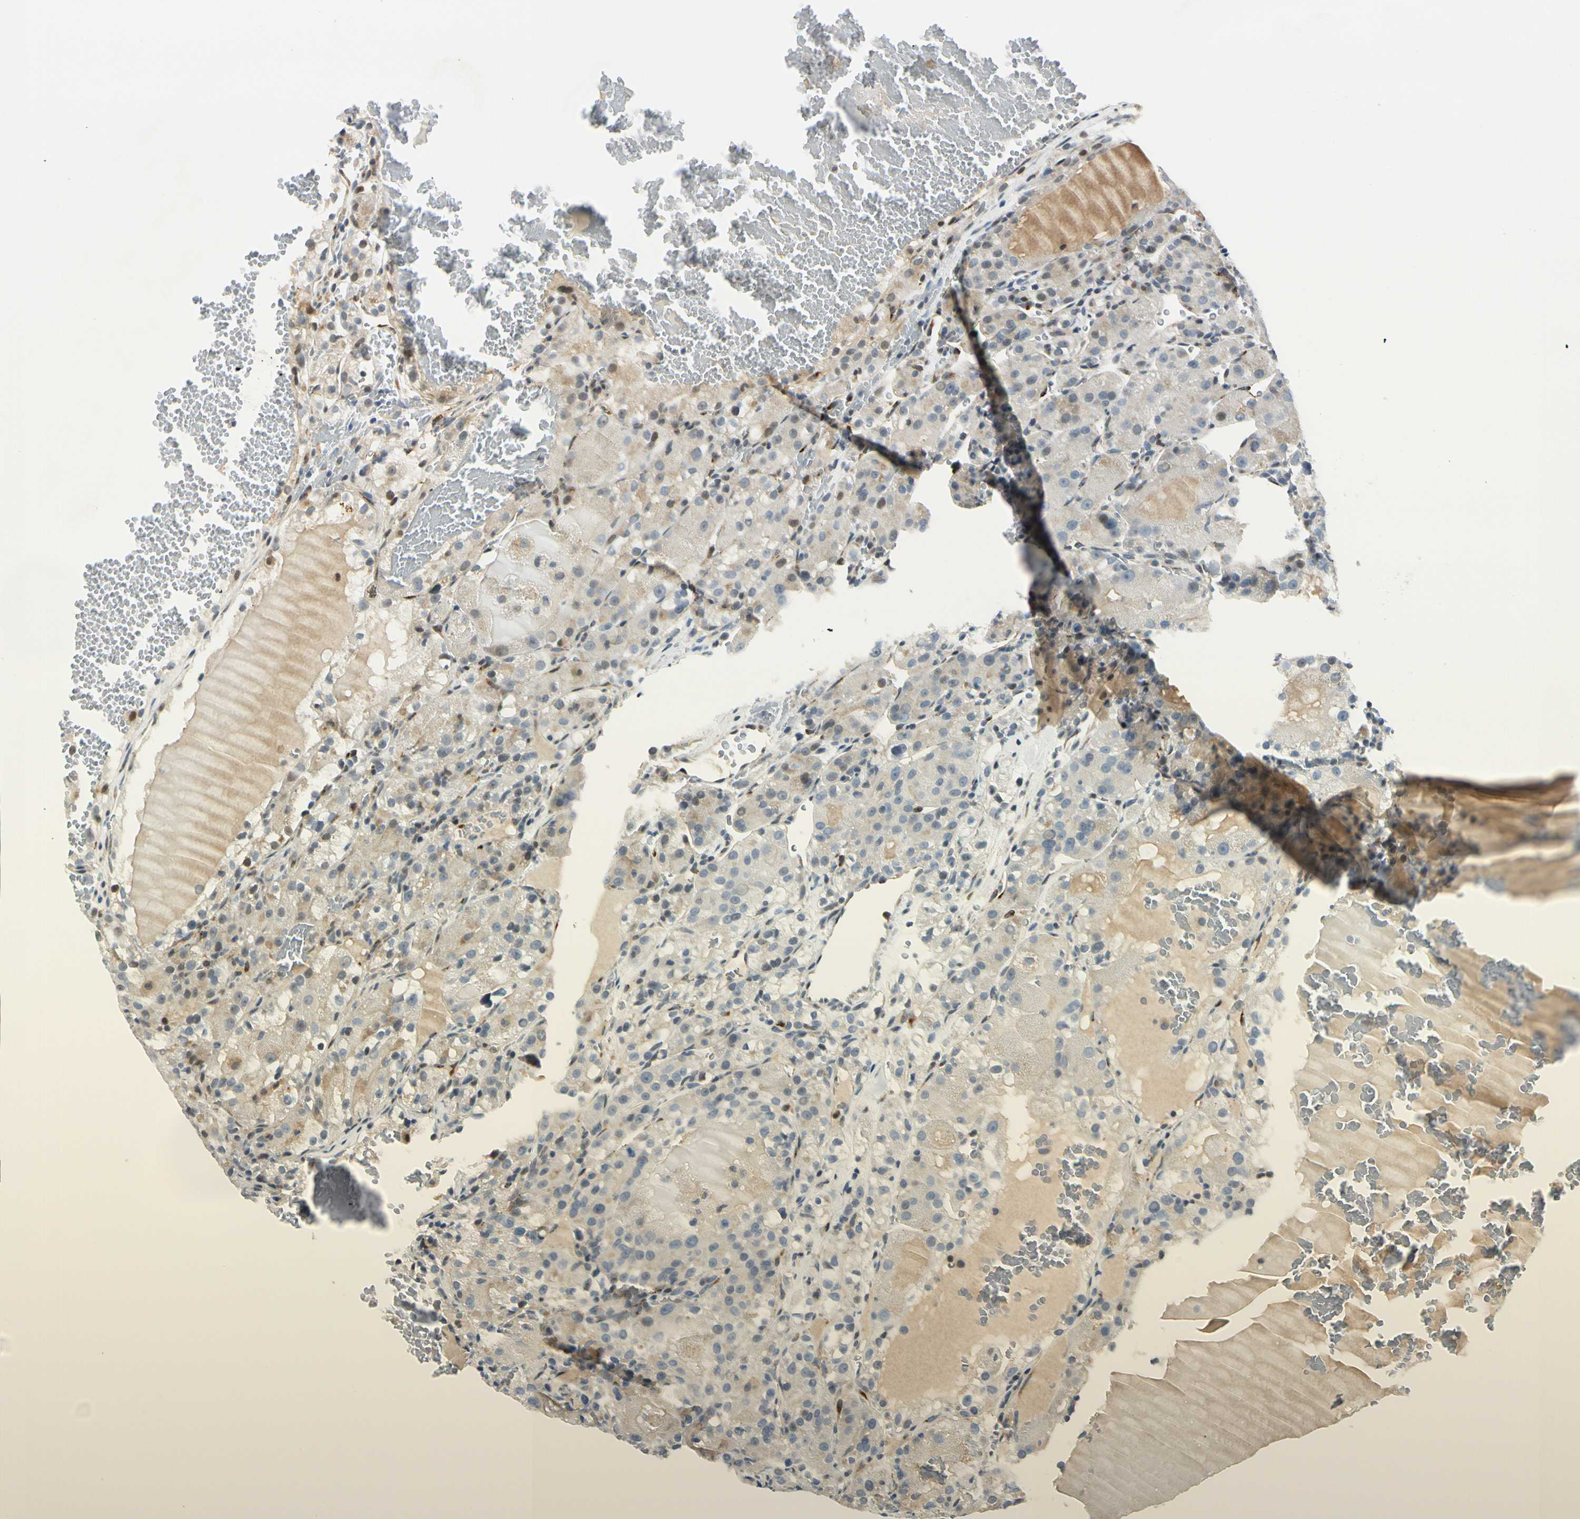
{"staining": {"intensity": "weak", "quantity": "<25%", "location": "cytoplasmic/membranous,nuclear"}, "tissue": "renal cancer", "cell_type": "Tumor cells", "image_type": "cancer", "snomed": [{"axis": "morphology", "description": "Normal tissue, NOS"}, {"axis": "morphology", "description": "Adenocarcinoma, NOS"}, {"axis": "topography", "description": "Kidney"}], "caption": "High magnification brightfield microscopy of renal adenocarcinoma stained with DAB (3,3'-diaminobenzidine) (brown) and counterstained with hematoxylin (blue): tumor cells show no significant staining.", "gene": "NPDC1", "patient": {"sex": "male", "age": 61}}